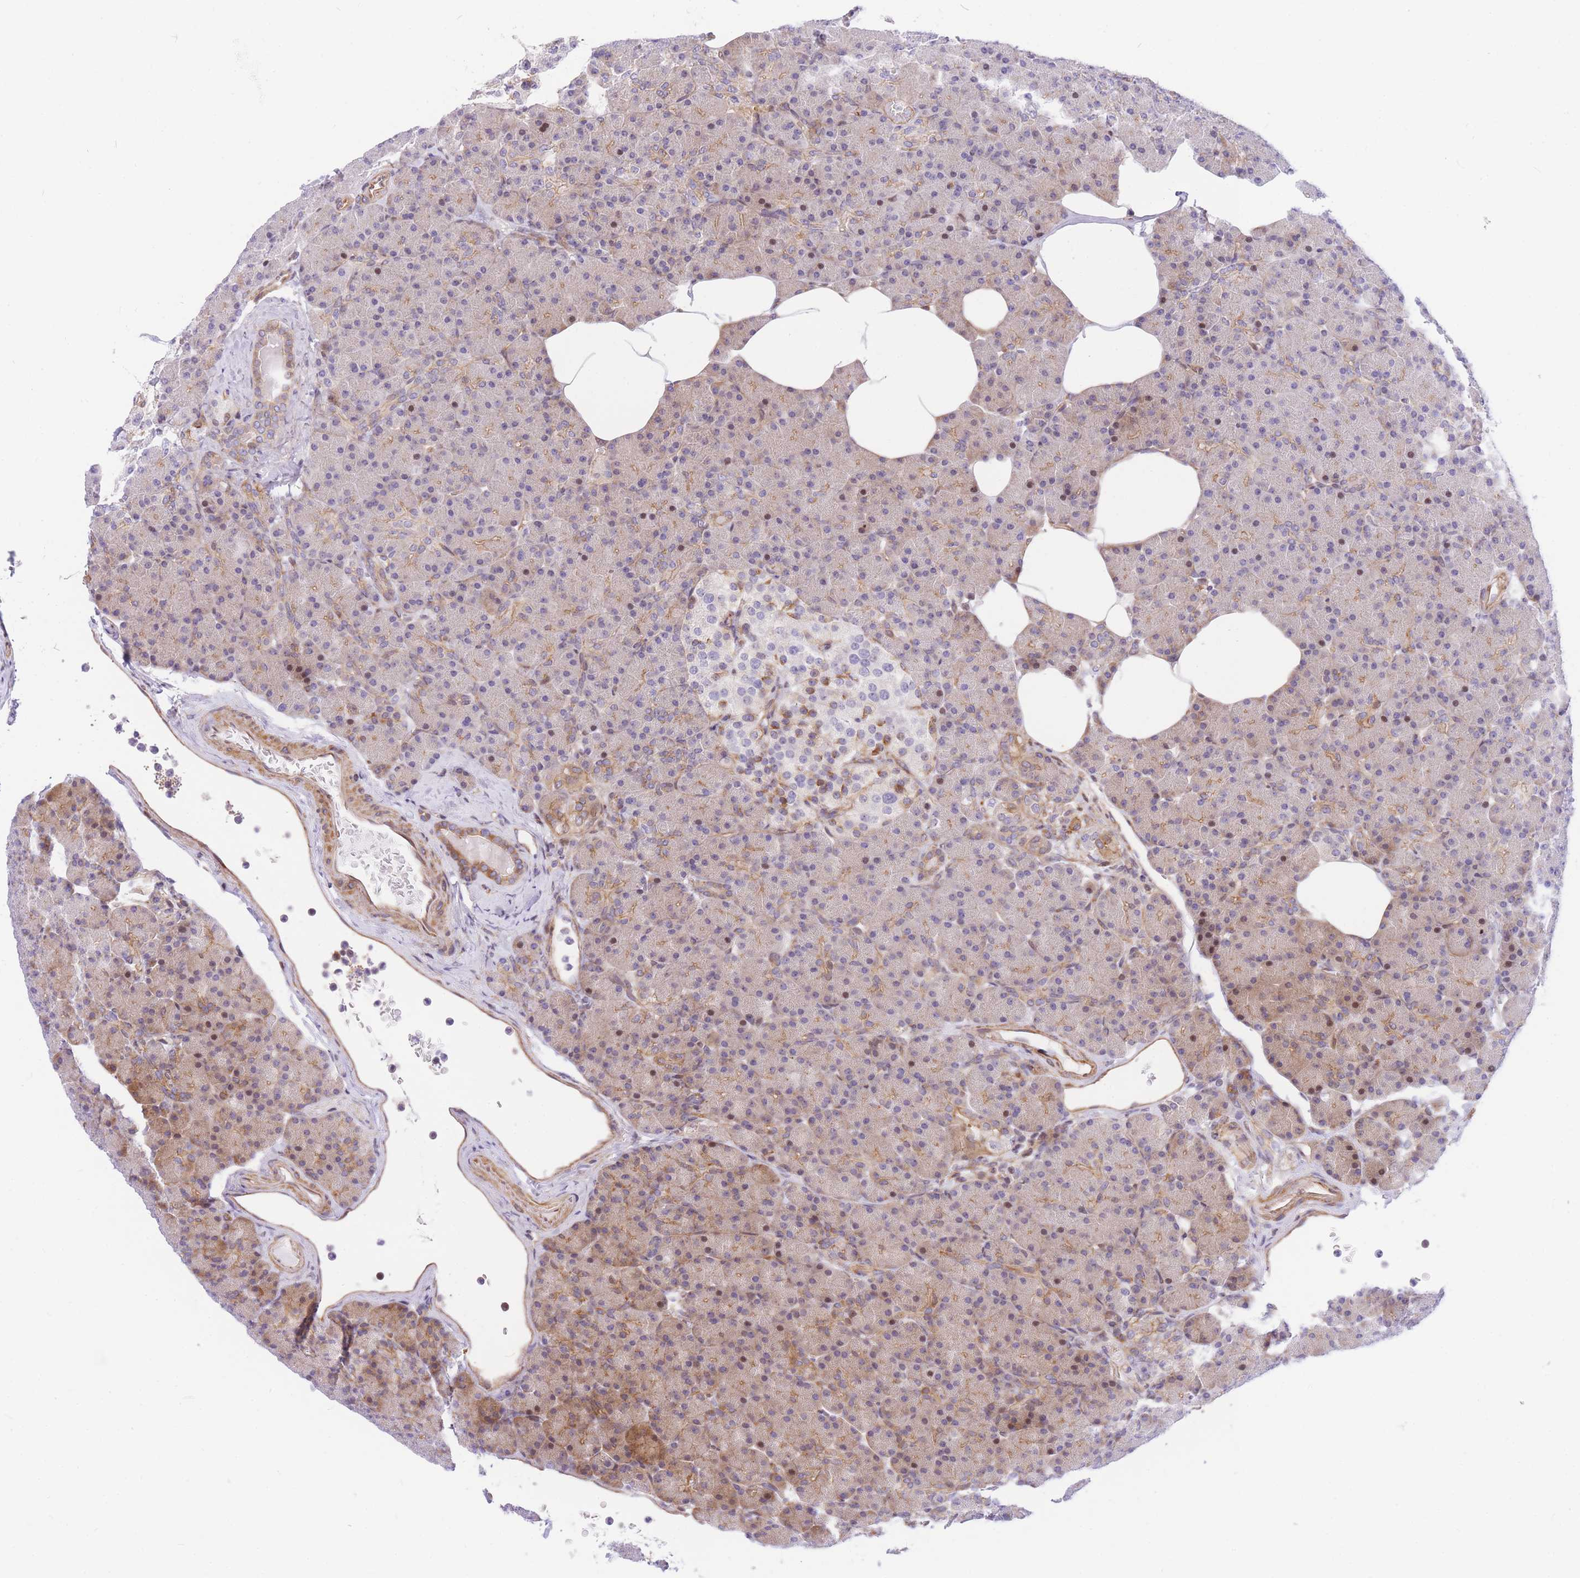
{"staining": {"intensity": "moderate", "quantity": "25%-75%", "location": "cytoplasmic/membranous,nuclear"}, "tissue": "pancreas", "cell_type": "Exocrine glandular cells", "image_type": "normal", "snomed": [{"axis": "morphology", "description": "Normal tissue, NOS"}, {"axis": "topography", "description": "Pancreas"}], "caption": "This micrograph exhibits immunohistochemistry (IHC) staining of benign pancreas, with medium moderate cytoplasmic/membranous,nuclear positivity in approximately 25%-75% of exocrine glandular cells.", "gene": "S100PBP", "patient": {"sex": "female", "age": 43}}